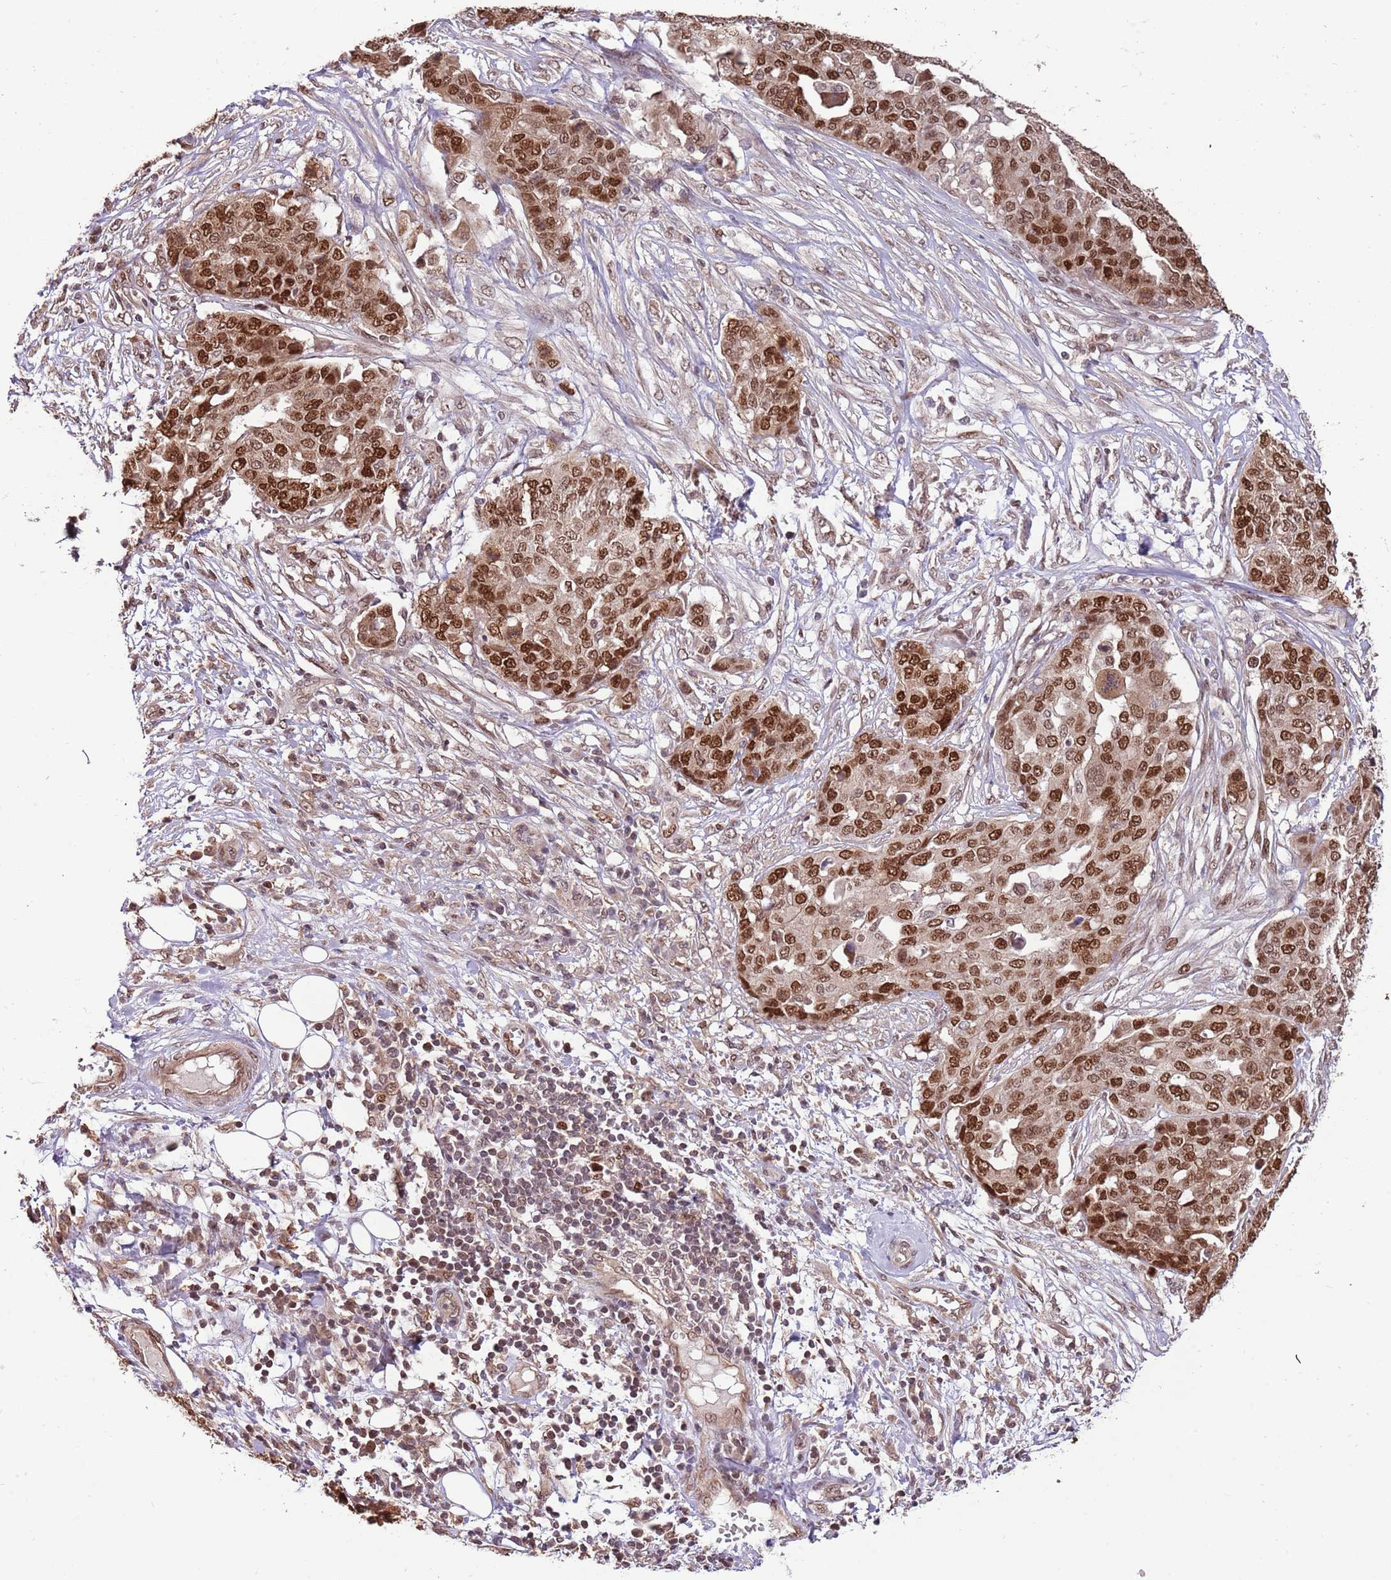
{"staining": {"intensity": "strong", "quantity": ">75%", "location": "nuclear"}, "tissue": "ovarian cancer", "cell_type": "Tumor cells", "image_type": "cancer", "snomed": [{"axis": "morphology", "description": "Cystadenocarcinoma, serous, NOS"}, {"axis": "topography", "description": "Soft tissue"}, {"axis": "topography", "description": "Ovary"}], "caption": "A high amount of strong nuclear positivity is present in about >75% of tumor cells in ovarian cancer (serous cystadenocarcinoma) tissue.", "gene": "RIF1", "patient": {"sex": "female", "age": 57}}